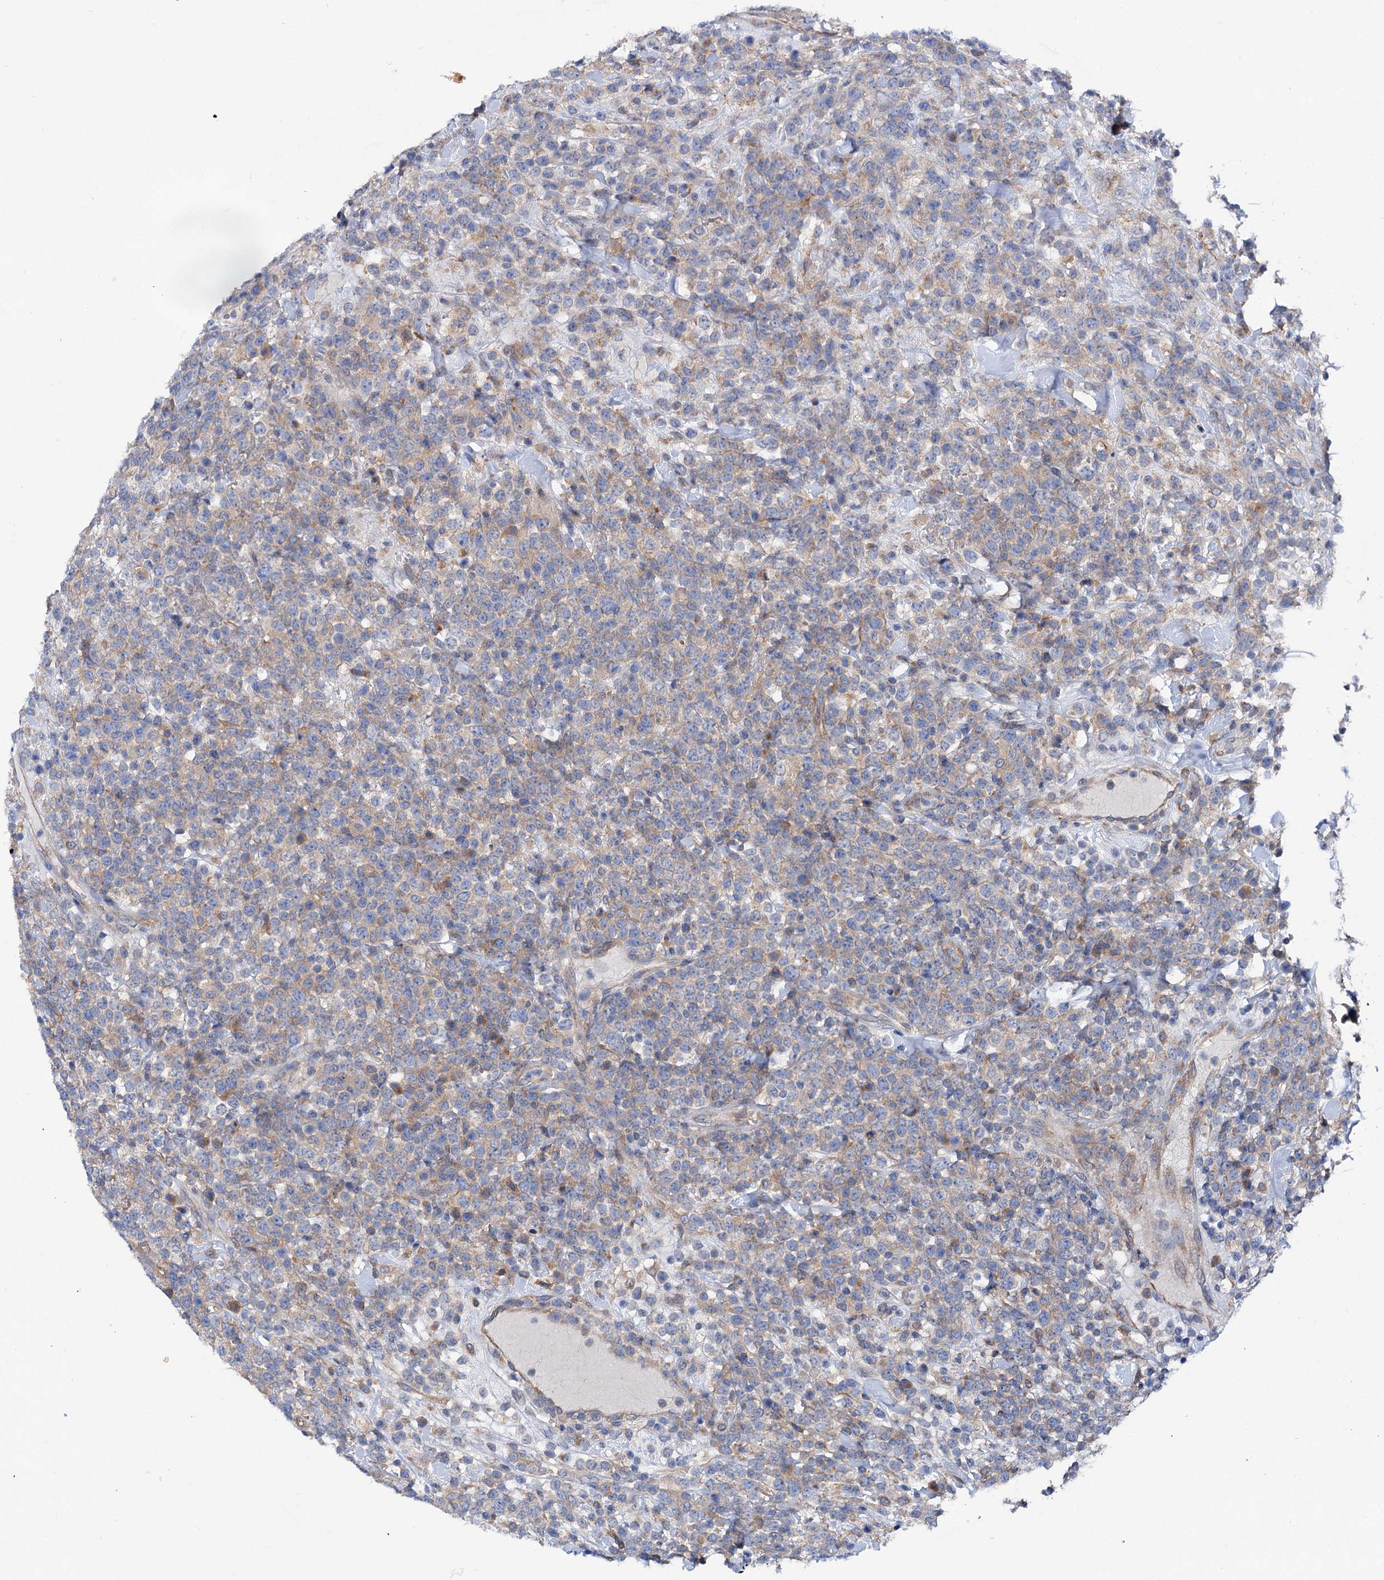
{"staining": {"intensity": "weak", "quantity": "25%-75%", "location": "cytoplasmic/membranous"}, "tissue": "lymphoma", "cell_type": "Tumor cells", "image_type": "cancer", "snomed": [{"axis": "morphology", "description": "Malignant lymphoma, non-Hodgkin's type, High grade"}, {"axis": "topography", "description": "Colon"}], "caption": "Lymphoma stained with a brown dye demonstrates weak cytoplasmic/membranous positive expression in about 25%-75% of tumor cells.", "gene": "TRIM55", "patient": {"sex": "female", "age": 53}}